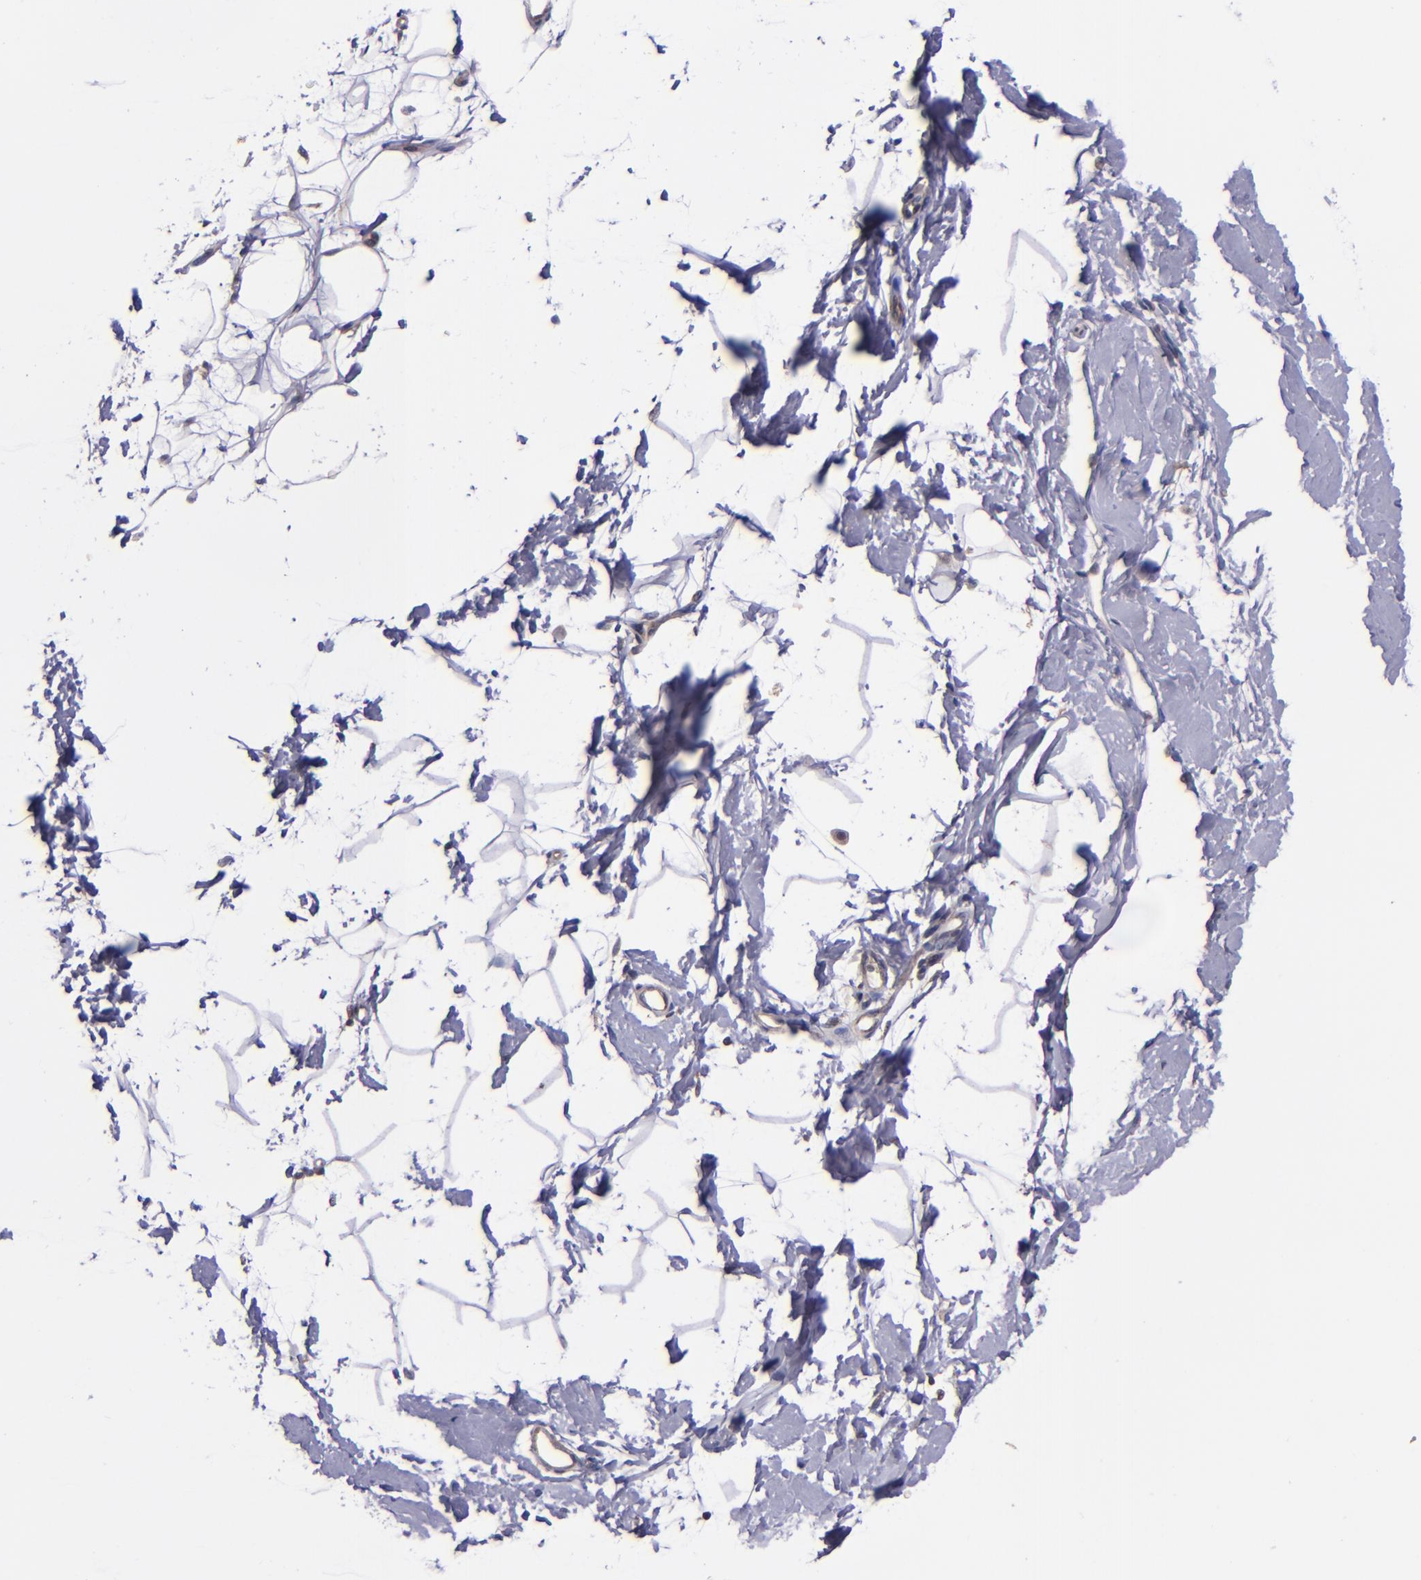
{"staining": {"intensity": "negative", "quantity": "none", "location": "none"}, "tissue": "breast", "cell_type": "Adipocytes", "image_type": "normal", "snomed": [{"axis": "morphology", "description": "Normal tissue, NOS"}, {"axis": "topography", "description": "Breast"}], "caption": "A micrograph of breast stained for a protein demonstrates no brown staining in adipocytes.", "gene": "SHC1", "patient": {"sex": "female", "age": 23}}